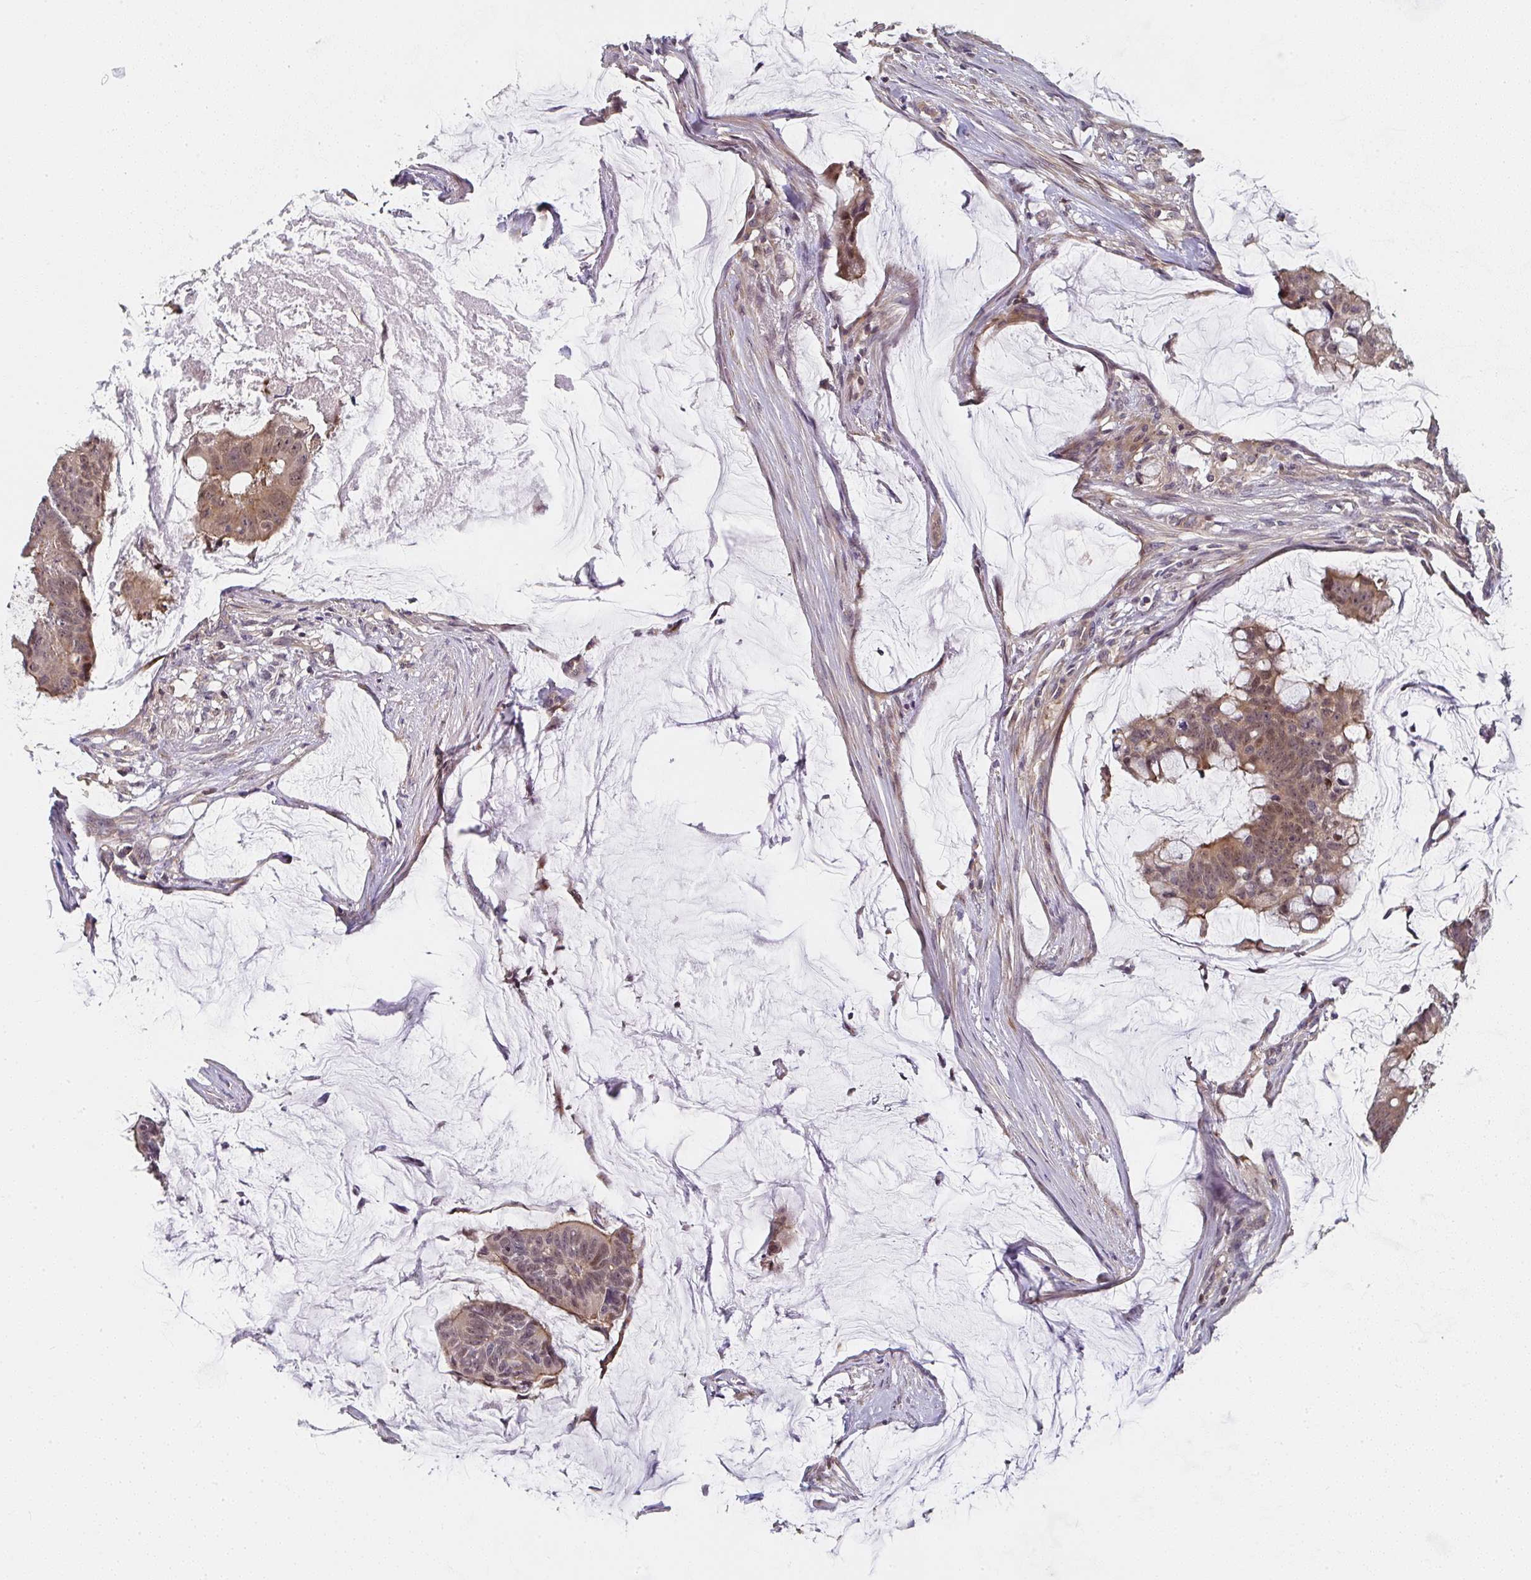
{"staining": {"intensity": "moderate", "quantity": ">75%", "location": "cytoplasmic/membranous,nuclear"}, "tissue": "colorectal cancer", "cell_type": "Tumor cells", "image_type": "cancer", "snomed": [{"axis": "morphology", "description": "Adenocarcinoma, NOS"}, {"axis": "topography", "description": "Colon"}], "caption": "Human adenocarcinoma (colorectal) stained for a protein (brown) displays moderate cytoplasmic/membranous and nuclear positive expression in approximately >75% of tumor cells.", "gene": "RANGRF", "patient": {"sex": "male", "age": 62}}